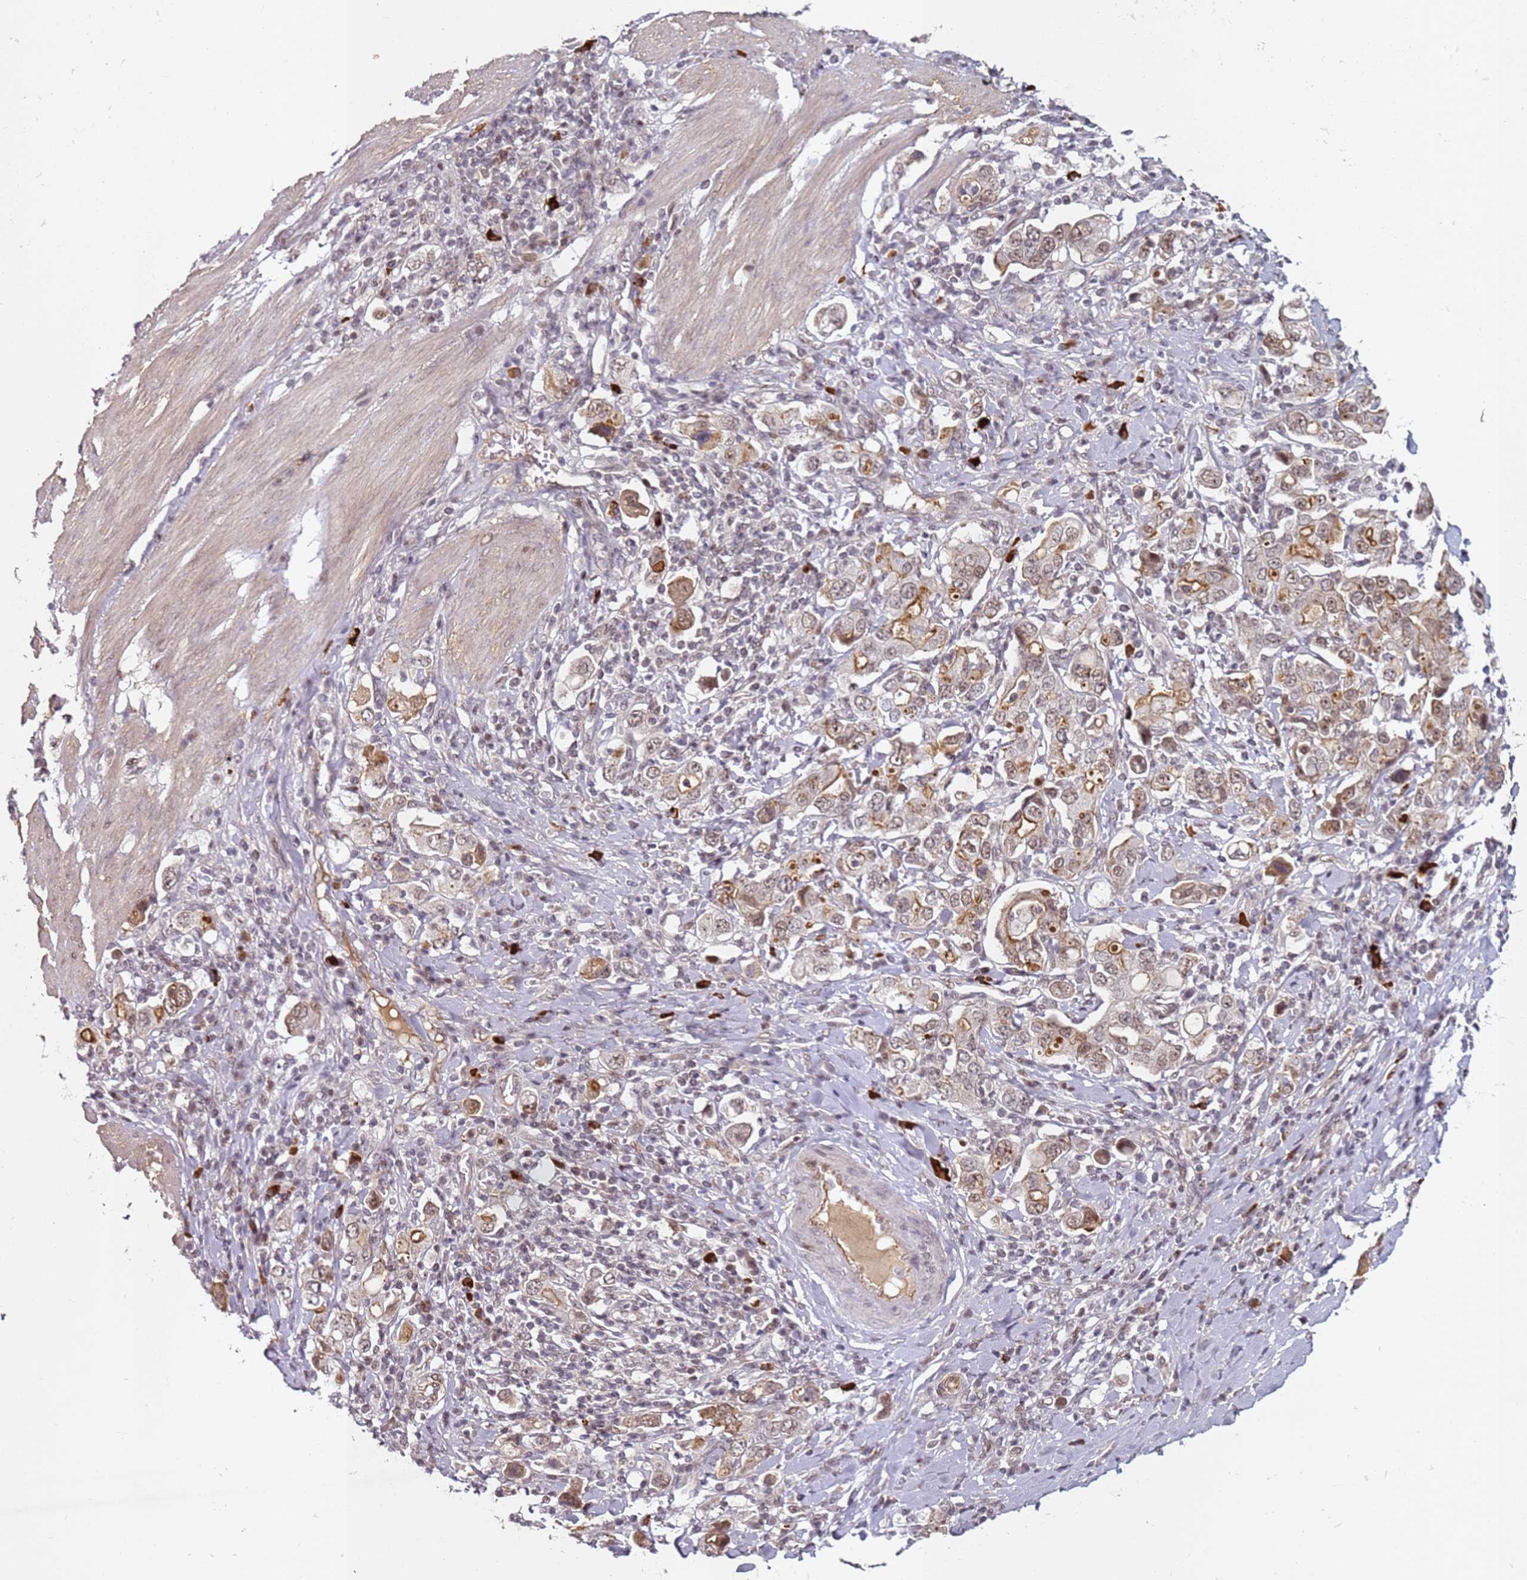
{"staining": {"intensity": "strong", "quantity": ">75%", "location": "nuclear"}, "tissue": "stomach cancer", "cell_type": "Tumor cells", "image_type": "cancer", "snomed": [{"axis": "morphology", "description": "Adenocarcinoma, NOS"}, {"axis": "topography", "description": "Stomach, upper"}], "caption": "Stomach cancer tissue displays strong nuclear positivity in approximately >75% of tumor cells", "gene": "ATF6B", "patient": {"sex": "male", "age": 62}}